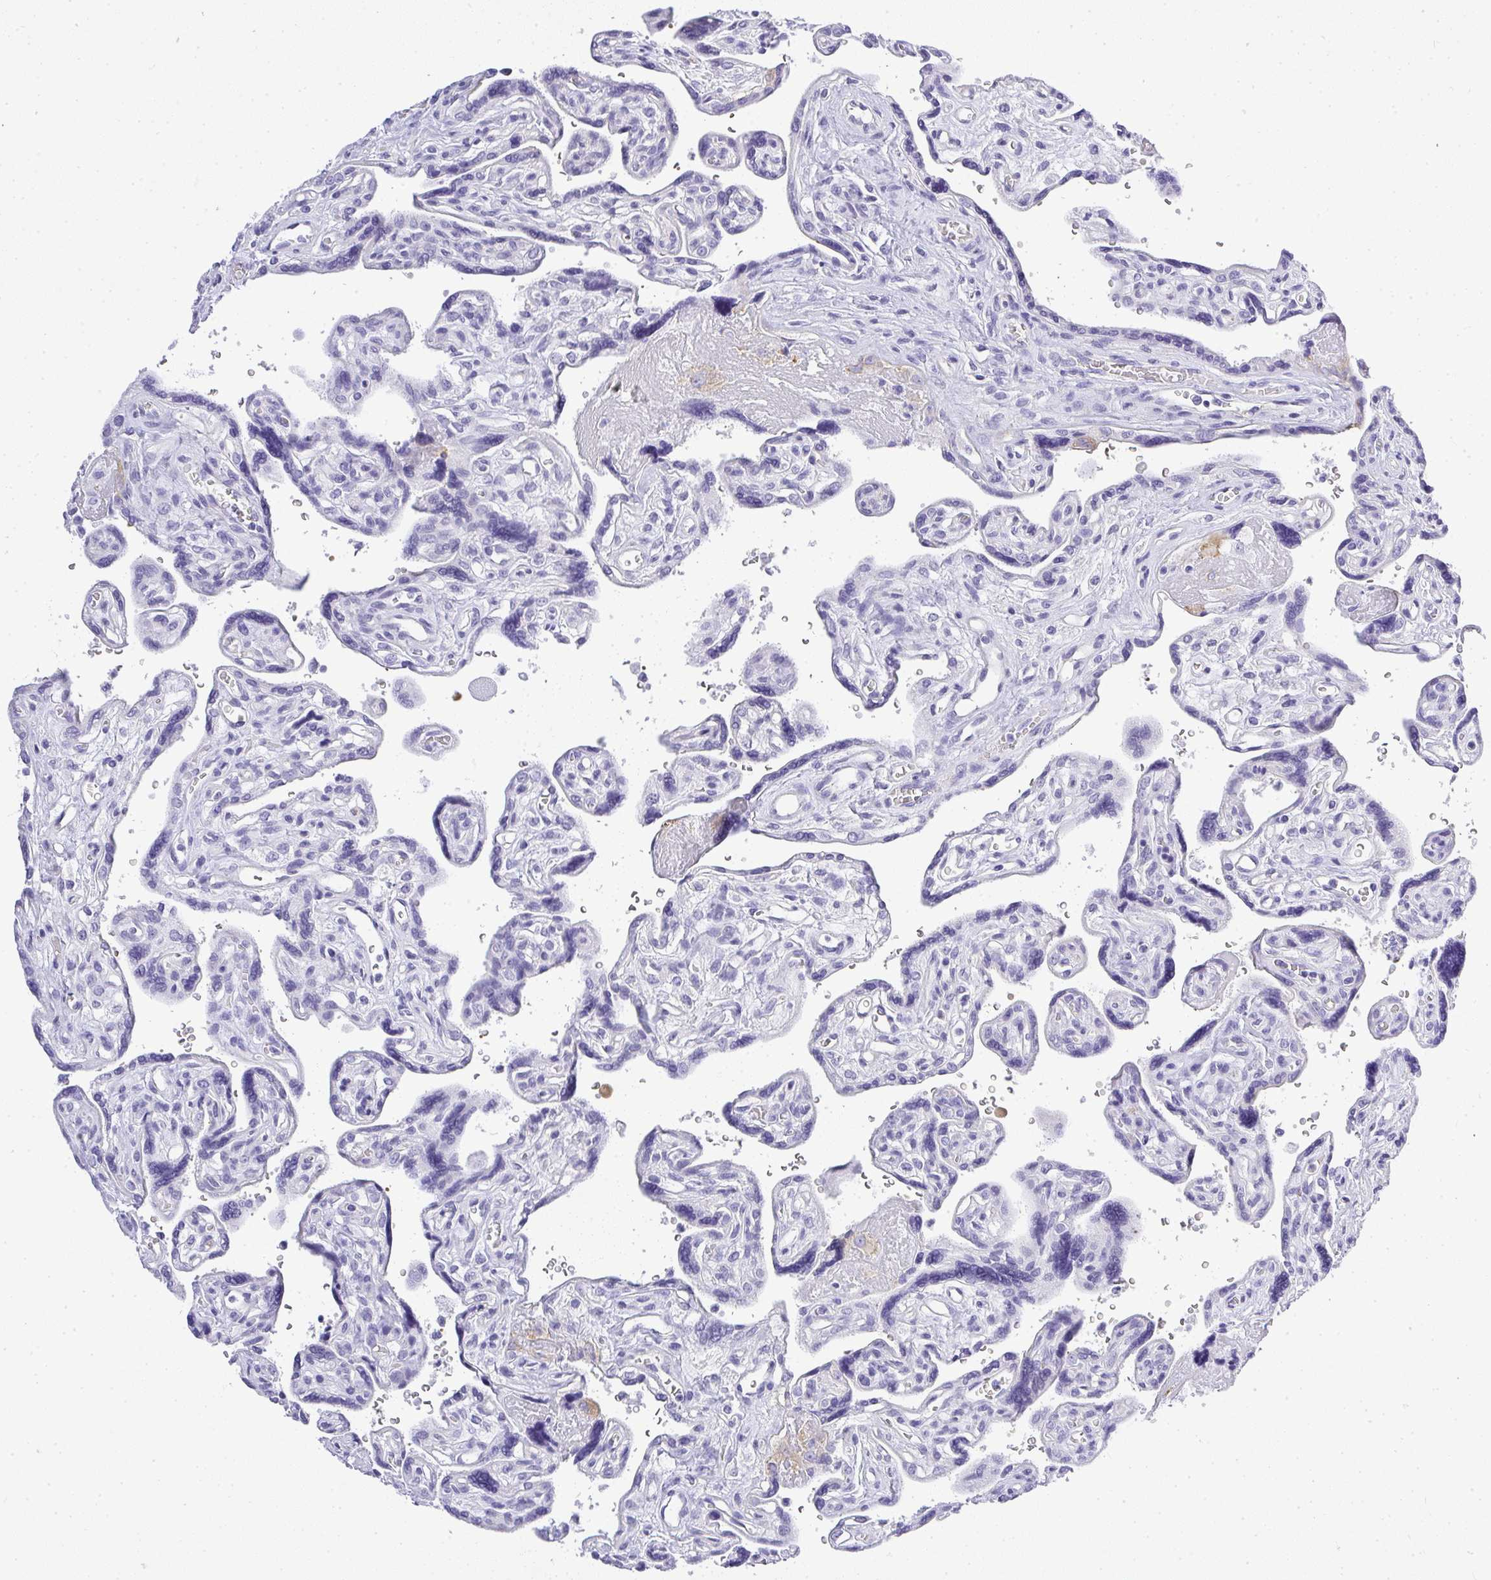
{"staining": {"intensity": "weak", "quantity": ">75%", "location": "cytoplasmic/membranous"}, "tissue": "placenta", "cell_type": "Decidual cells", "image_type": "normal", "snomed": [{"axis": "morphology", "description": "Normal tissue, NOS"}, {"axis": "topography", "description": "Placenta"}], "caption": "Immunohistochemistry (DAB (3,3'-diaminobenzidine)) staining of unremarkable human placenta demonstrates weak cytoplasmic/membranous protein staining in approximately >75% of decidual cells.", "gene": "PLPPR3", "patient": {"sex": "female", "age": 39}}